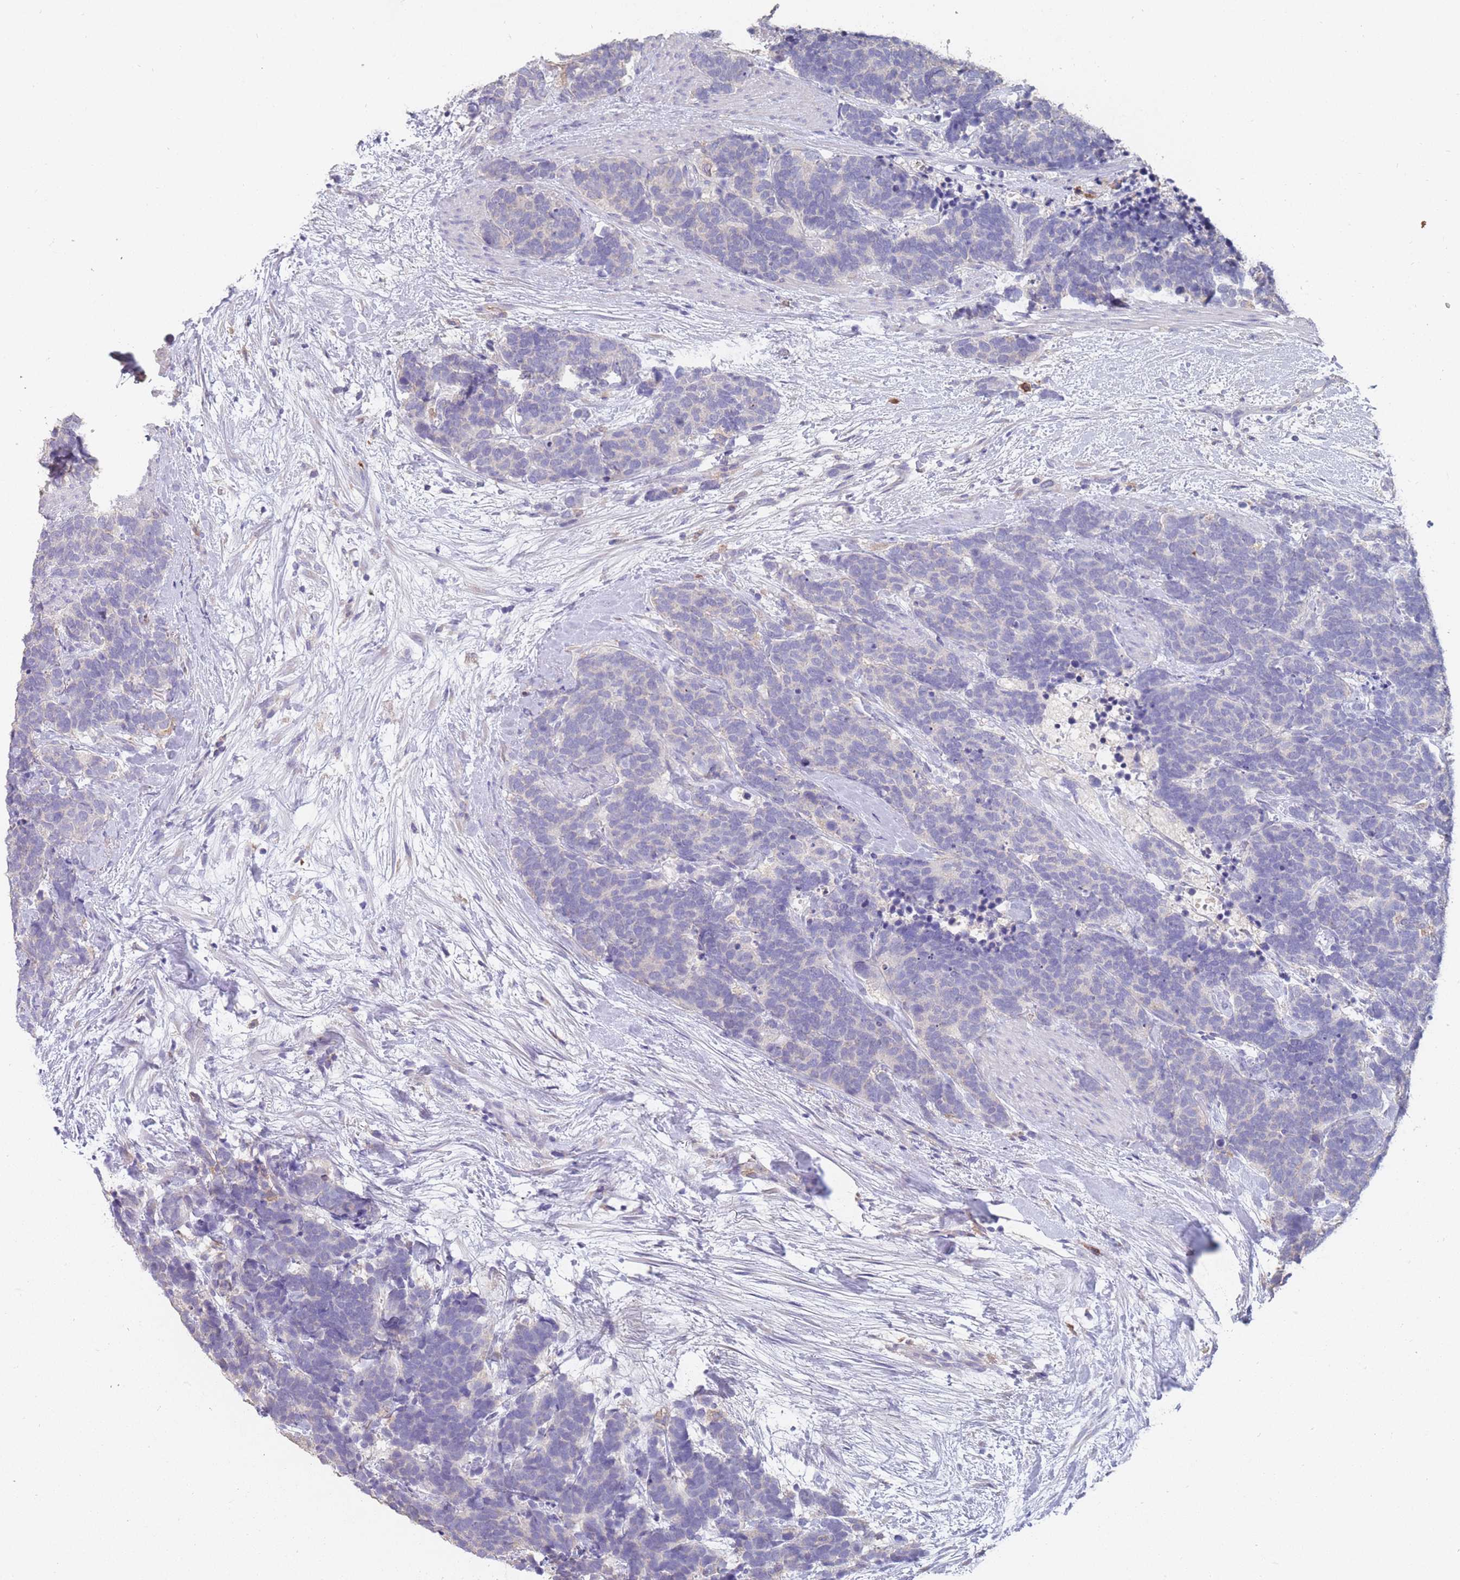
{"staining": {"intensity": "negative", "quantity": "none", "location": "none"}, "tissue": "carcinoid", "cell_type": "Tumor cells", "image_type": "cancer", "snomed": [{"axis": "morphology", "description": "Carcinoma, NOS"}, {"axis": "morphology", "description": "Carcinoid, malignant, NOS"}, {"axis": "topography", "description": "Prostate"}], "caption": "High power microscopy histopathology image of an IHC photomicrograph of carcinoid, revealing no significant positivity in tumor cells.", "gene": "CLEC12A", "patient": {"sex": "male", "age": 57}}